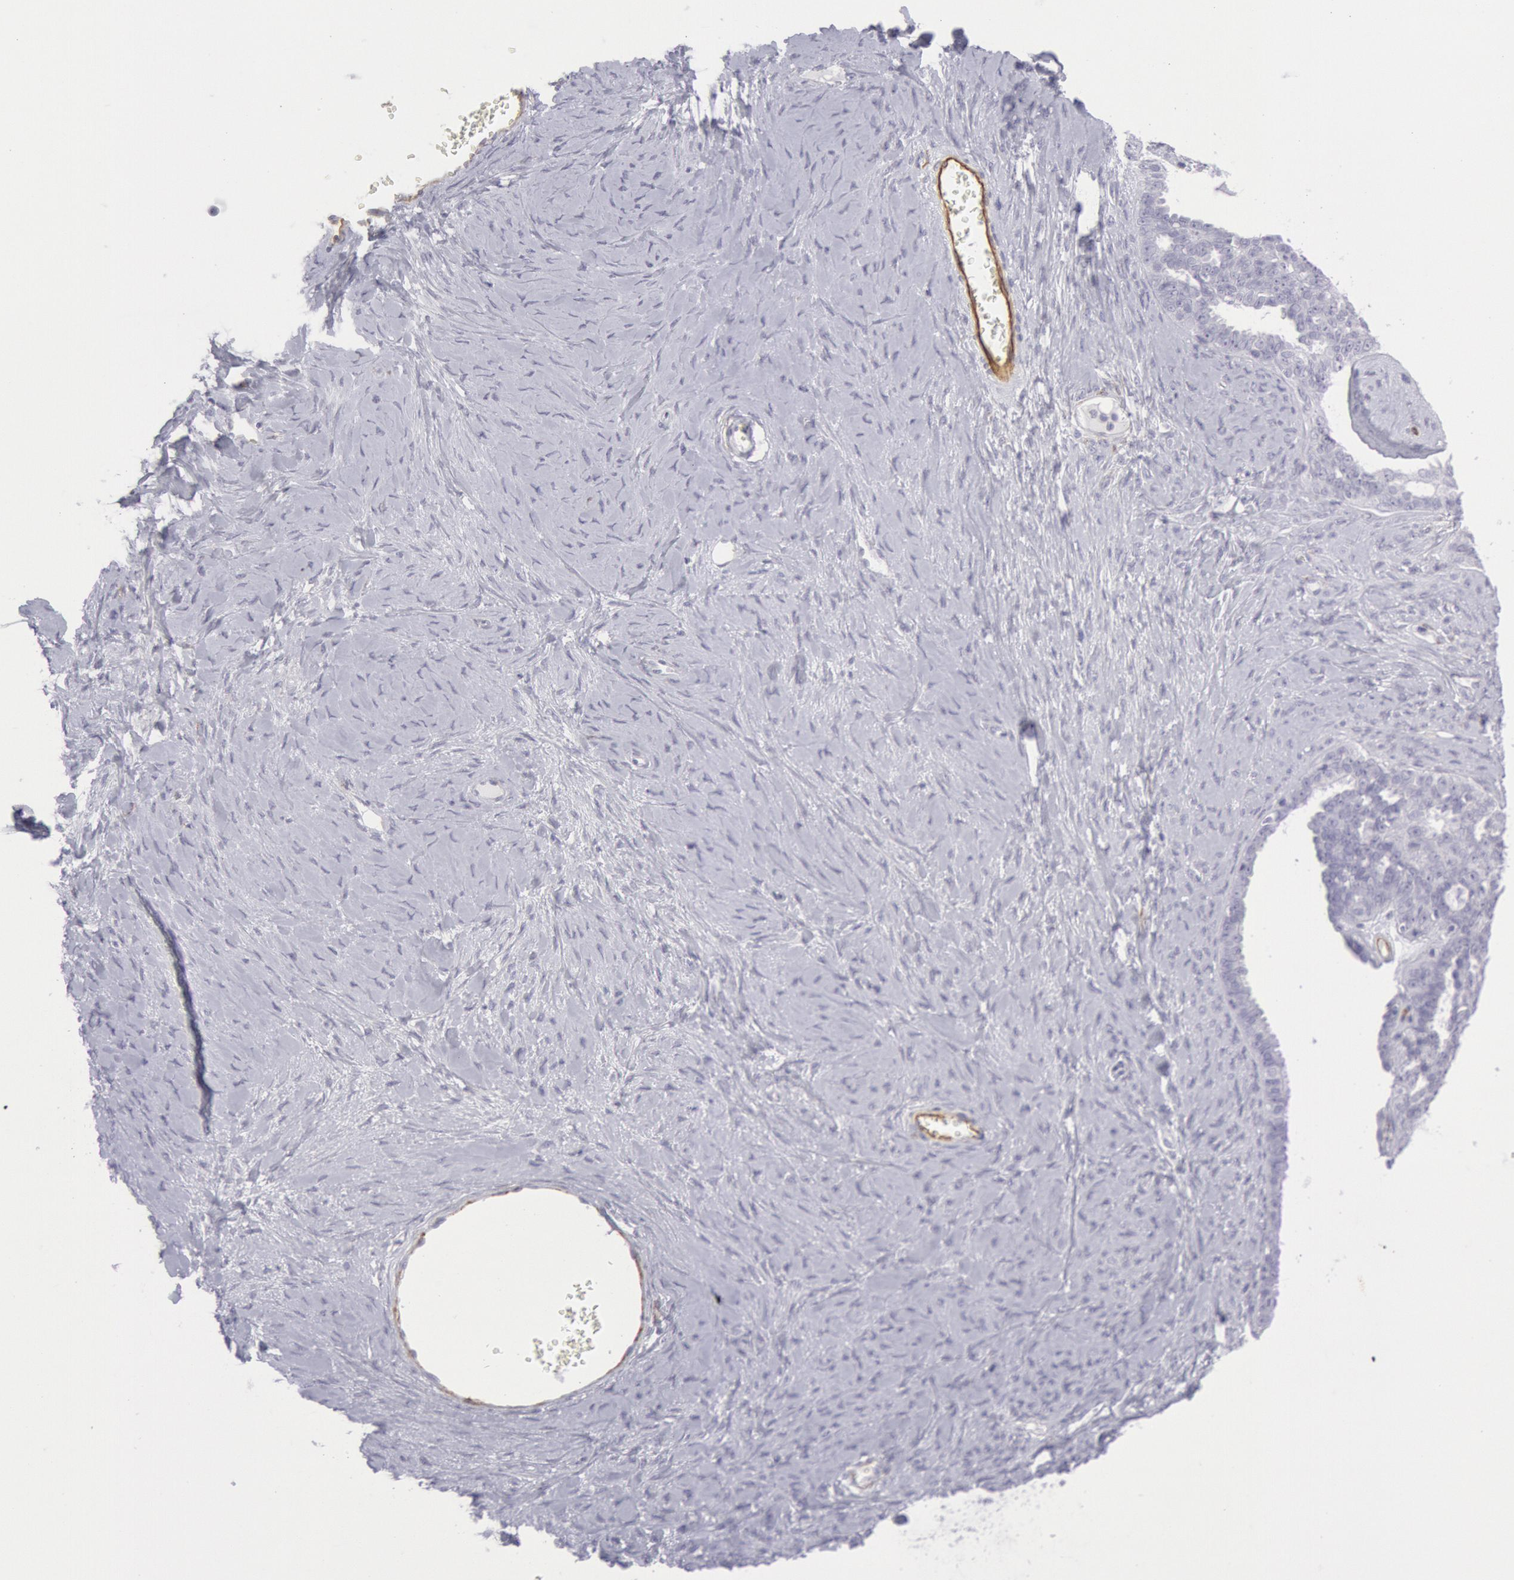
{"staining": {"intensity": "negative", "quantity": "none", "location": "none"}, "tissue": "ovarian cancer", "cell_type": "Tumor cells", "image_type": "cancer", "snomed": [{"axis": "morphology", "description": "Cystadenocarcinoma, serous, NOS"}, {"axis": "topography", "description": "Ovary"}], "caption": "There is no significant expression in tumor cells of ovarian cancer.", "gene": "CDH13", "patient": {"sex": "female", "age": 71}}